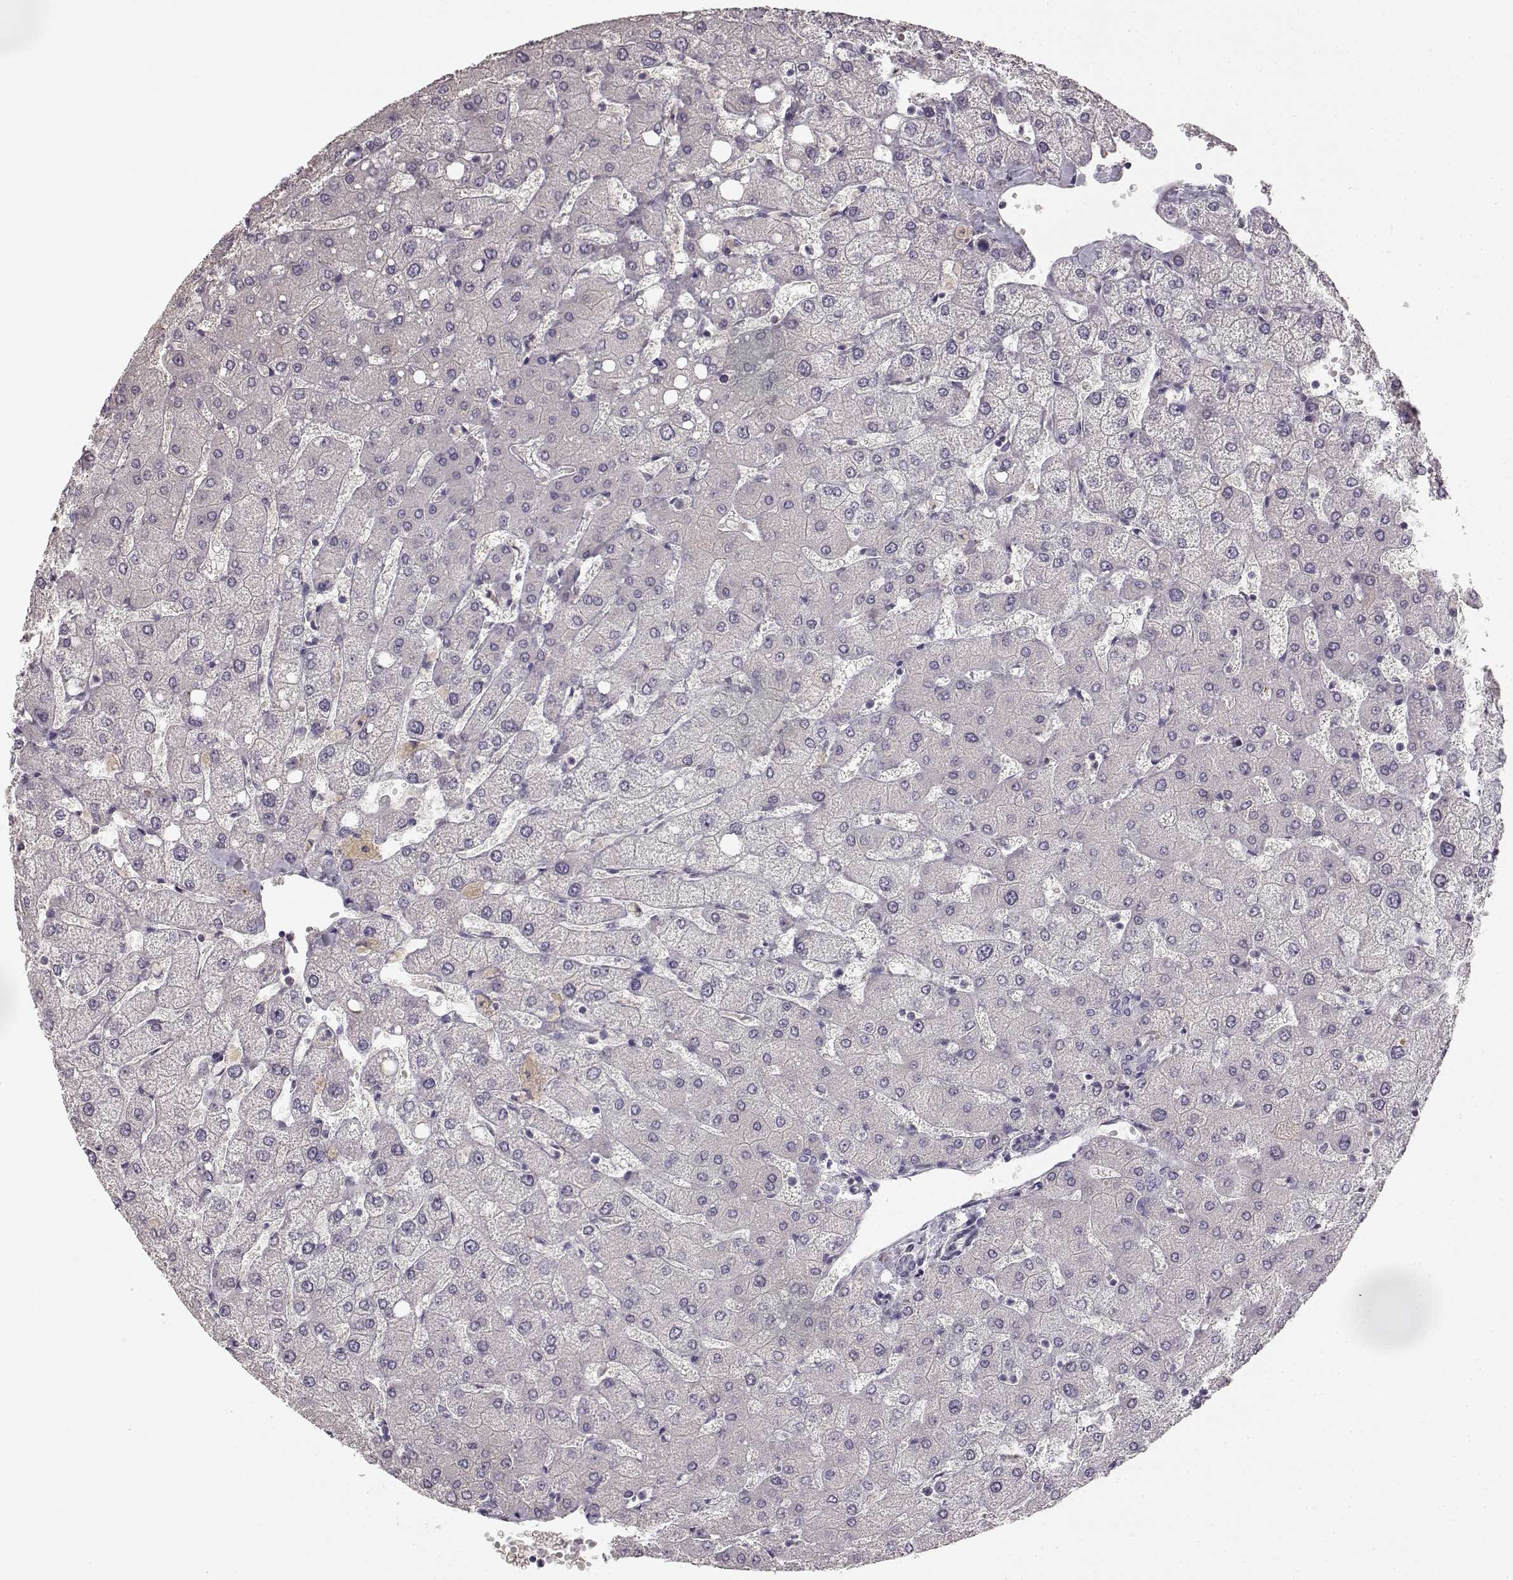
{"staining": {"intensity": "negative", "quantity": "none", "location": "none"}, "tissue": "liver", "cell_type": "Cholangiocytes", "image_type": "normal", "snomed": [{"axis": "morphology", "description": "Normal tissue, NOS"}, {"axis": "topography", "description": "Liver"}], "caption": "DAB immunohistochemical staining of unremarkable human liver exhibits no significant positivity in cholangiocytes.", "gene": "KIAA0319", "patient": {"sex": "female", "age": 54}}